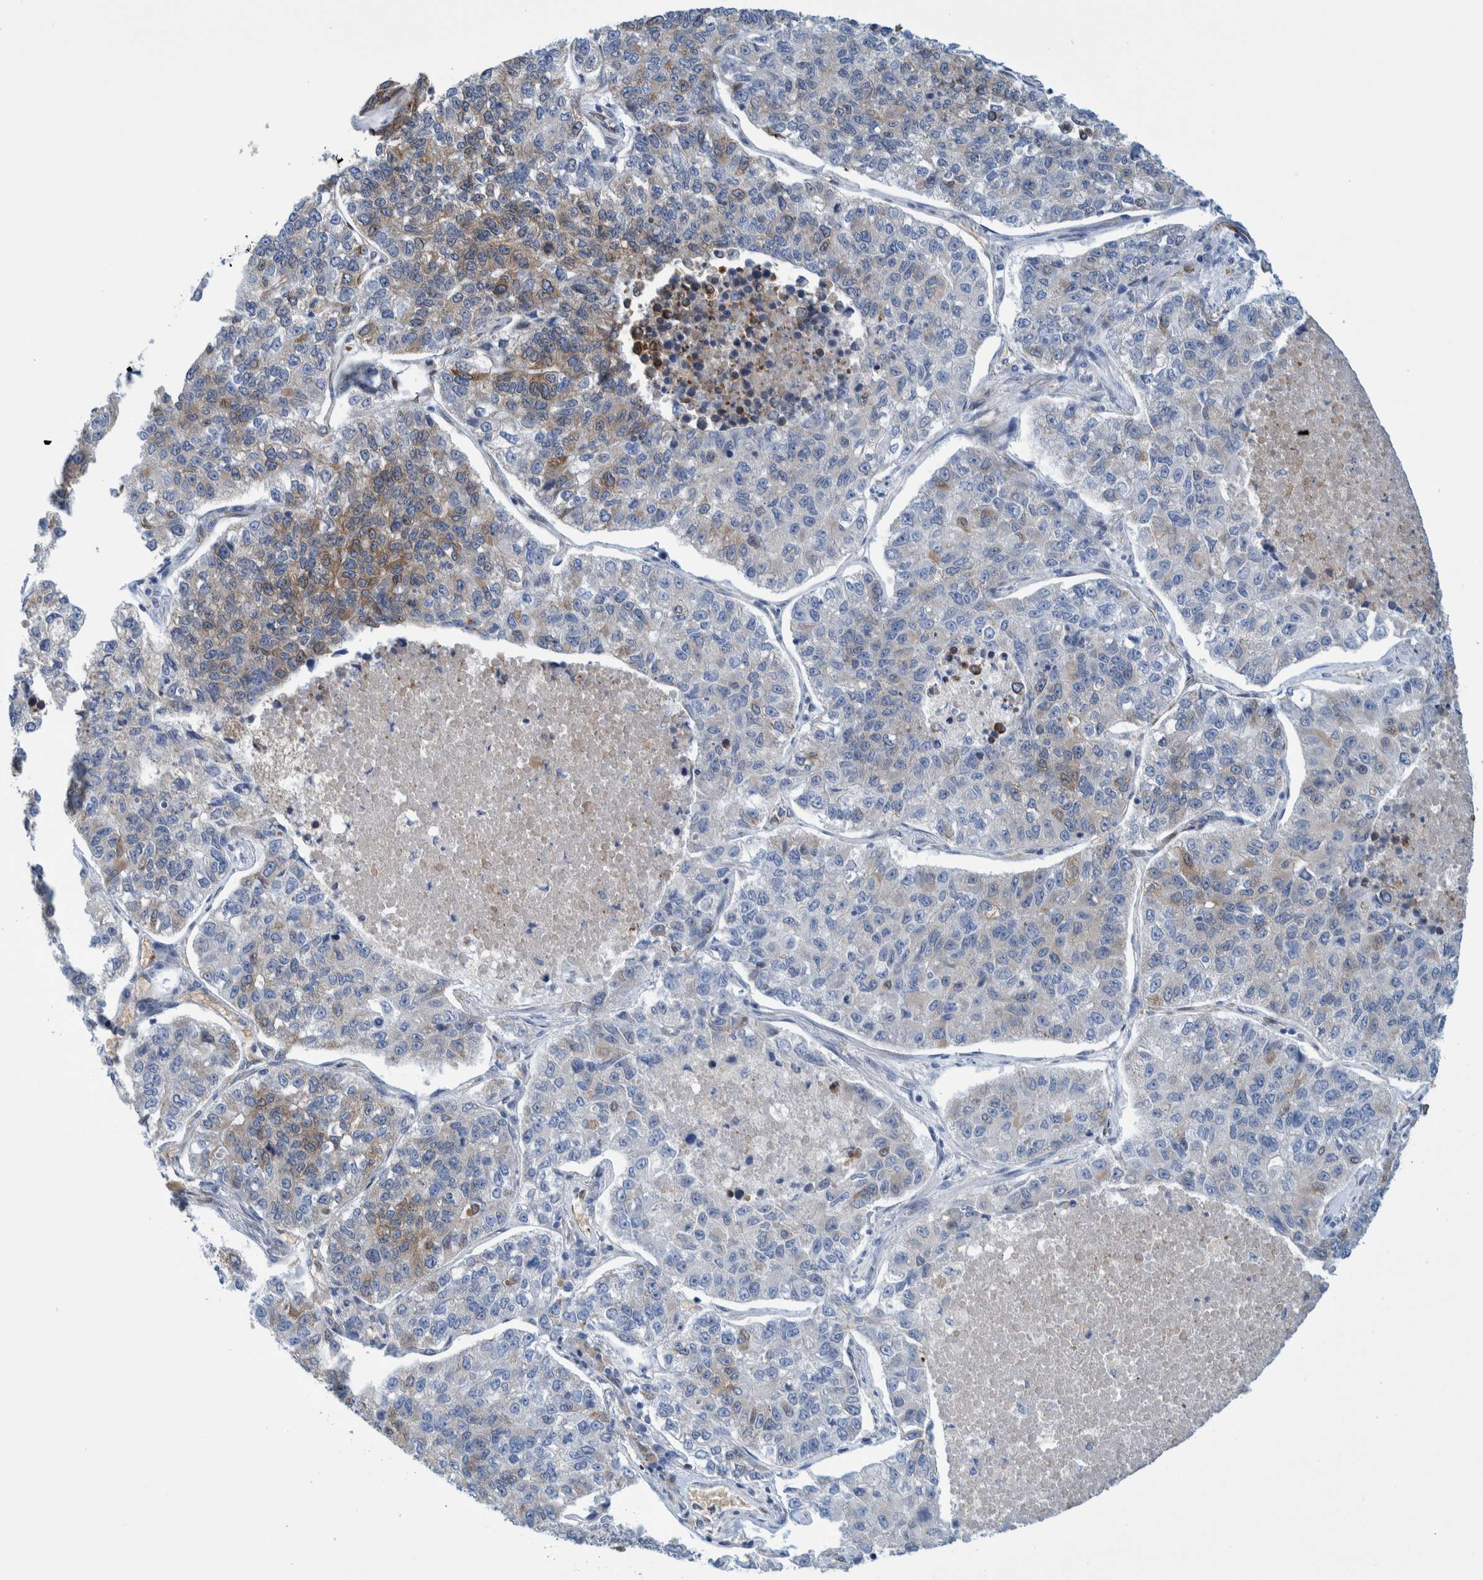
{"staining": {"intensity": "moderate", "quantity": "<25%", "location": "cytoplasmic/membranous"}, "tissue": "lung cancer", "cell_type": "Tumor cells", "image_type": "cancer", "snomed": [{"axis": "morphology", "description": "Adenocarcinoma, NOS"}, {"axis": "topography", "description": "Lung"}], "caption": "A brown stain shows moderate cytoplasmic/membranous expression of a protein in human lung adenocarcinoma tumor cells. Immunohistochemistry stains the protein in brown and the nuclei are stained blue.", "gene": "THEM6", "patient": {"sex": "male", "age": 49}}